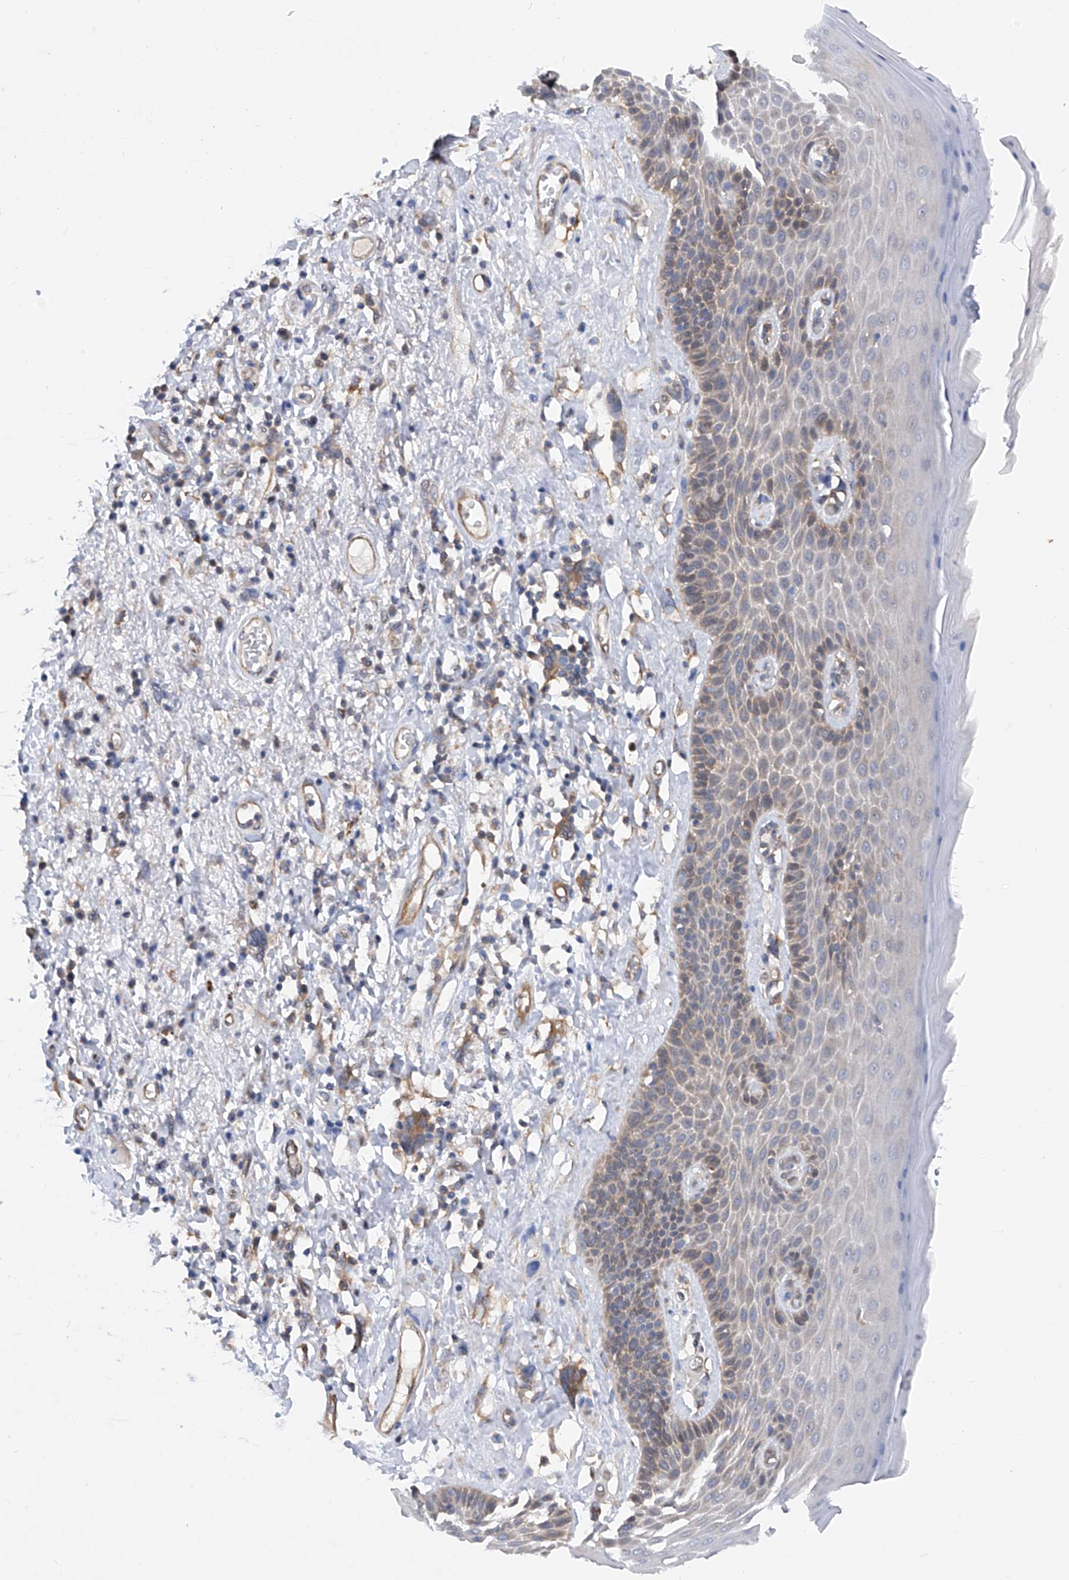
{"staining": {"intensity": "weak", "quantity": "25%-75%", "location": "cytoplasmic/membranous"}, "tissue": "skin", "cell_type": "Epidermal cells", "image_type": "normal", "snomed": [{"axis": "morphology", "description": "Normal tissue, NOS"}, {"axis": "topography", "description": "Anal"}], "caption": "Immunohistochemistry photomicrograph of benign skin: human skin stained using IHC exhibits low levels of weak protein expression localized specifically in the cytoplasmic/membranous of epidermal cells, appearing as a cytoplasmic/membranous brown color.", "gene": "SPATA20", "patient": {"sex": "male", "age": 69}}